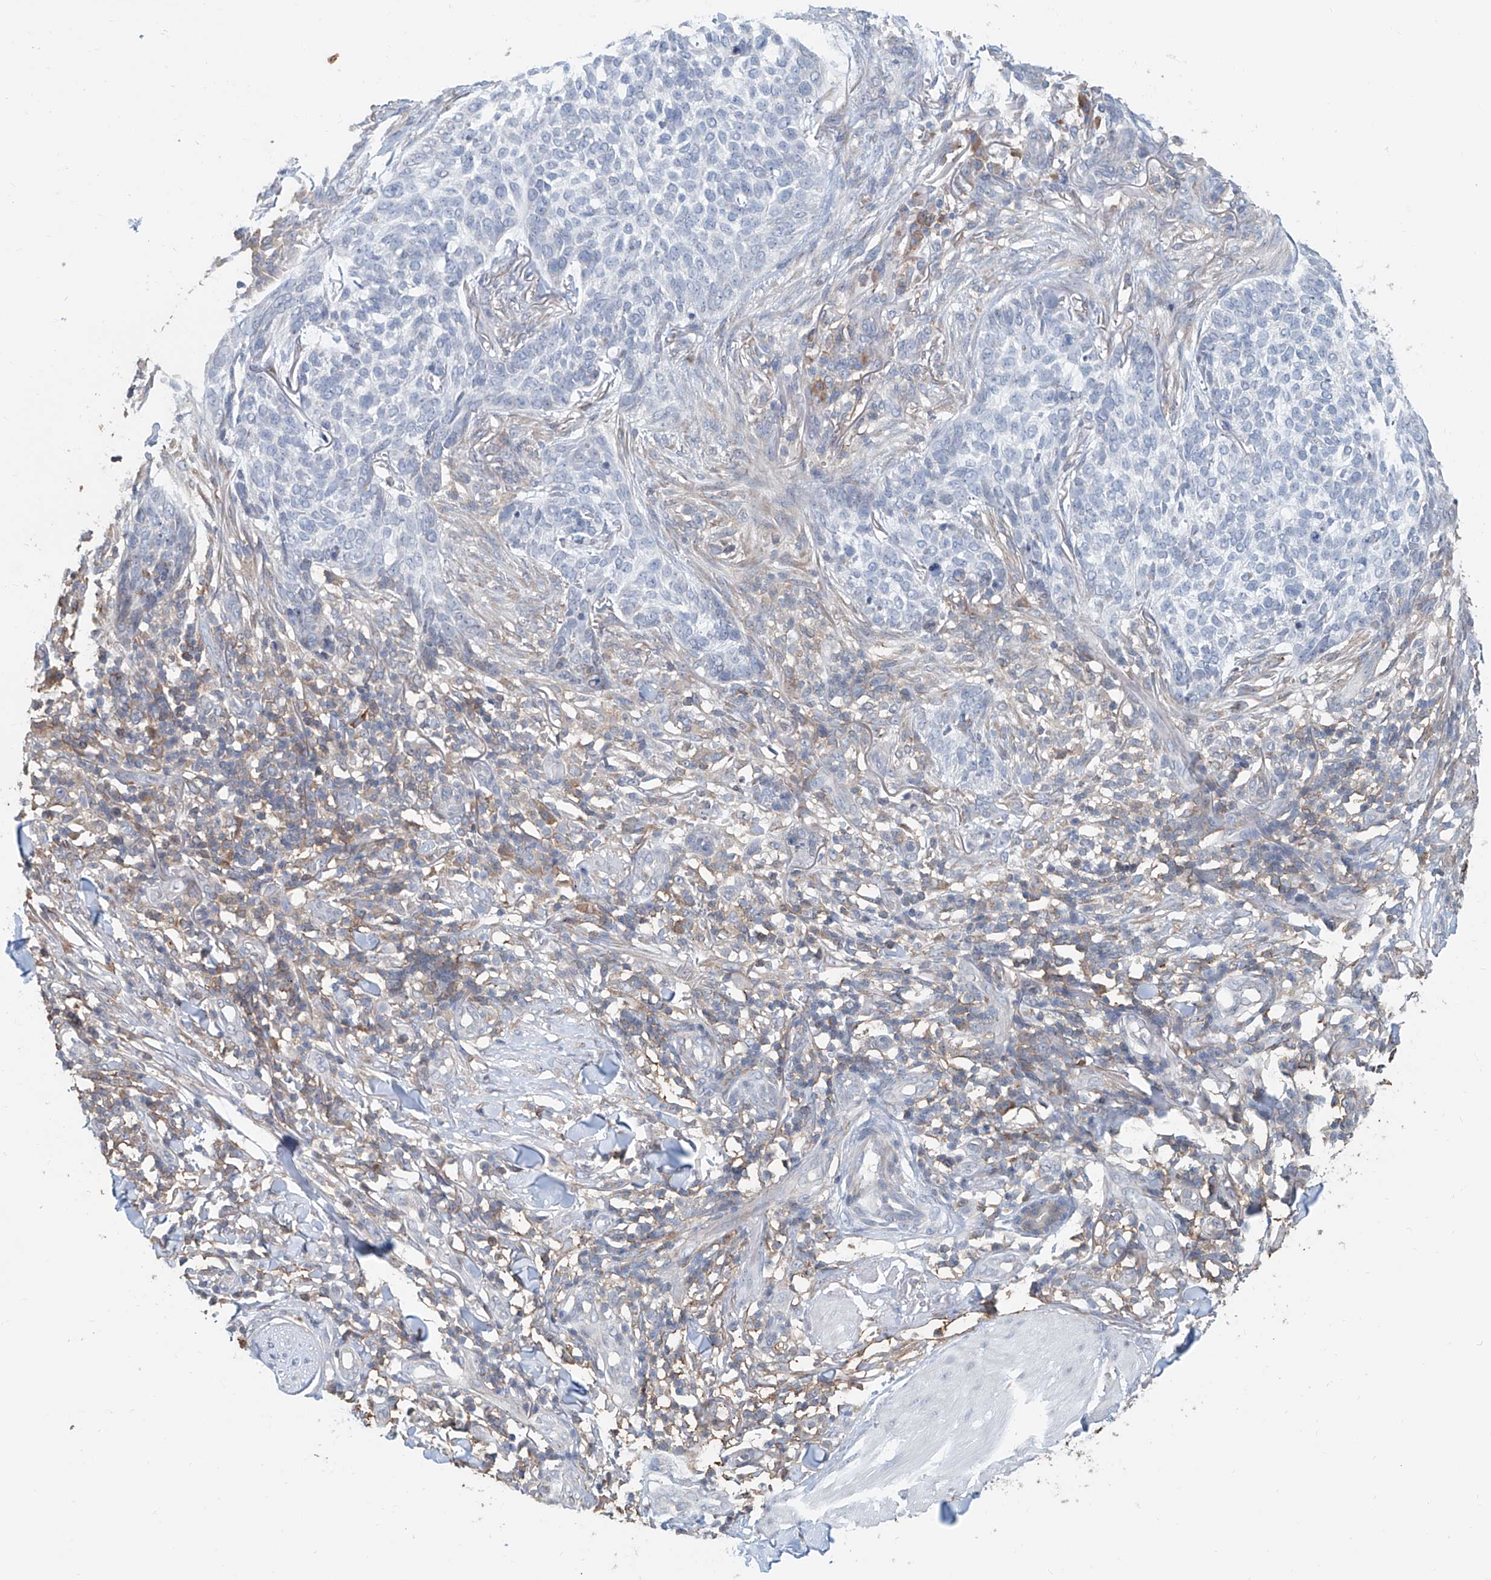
{"staining": {"intensity": "negative", "quantity": "none", "location": "none"}, "tissue": "skin cancer", "cell_type": "Tumor cells", "image_type": "cancer", "snomed": [{"axis": "morphology", "description": "Basal cell carcinoma"}, {"axis": "topography", "description": "Skin"}], "caption": "There is no significant staining in tumor cells of skin cancer (basal cell carcinoma).", "gene": "KCNK10", "patient": {"sex": "female", "age": 64}}